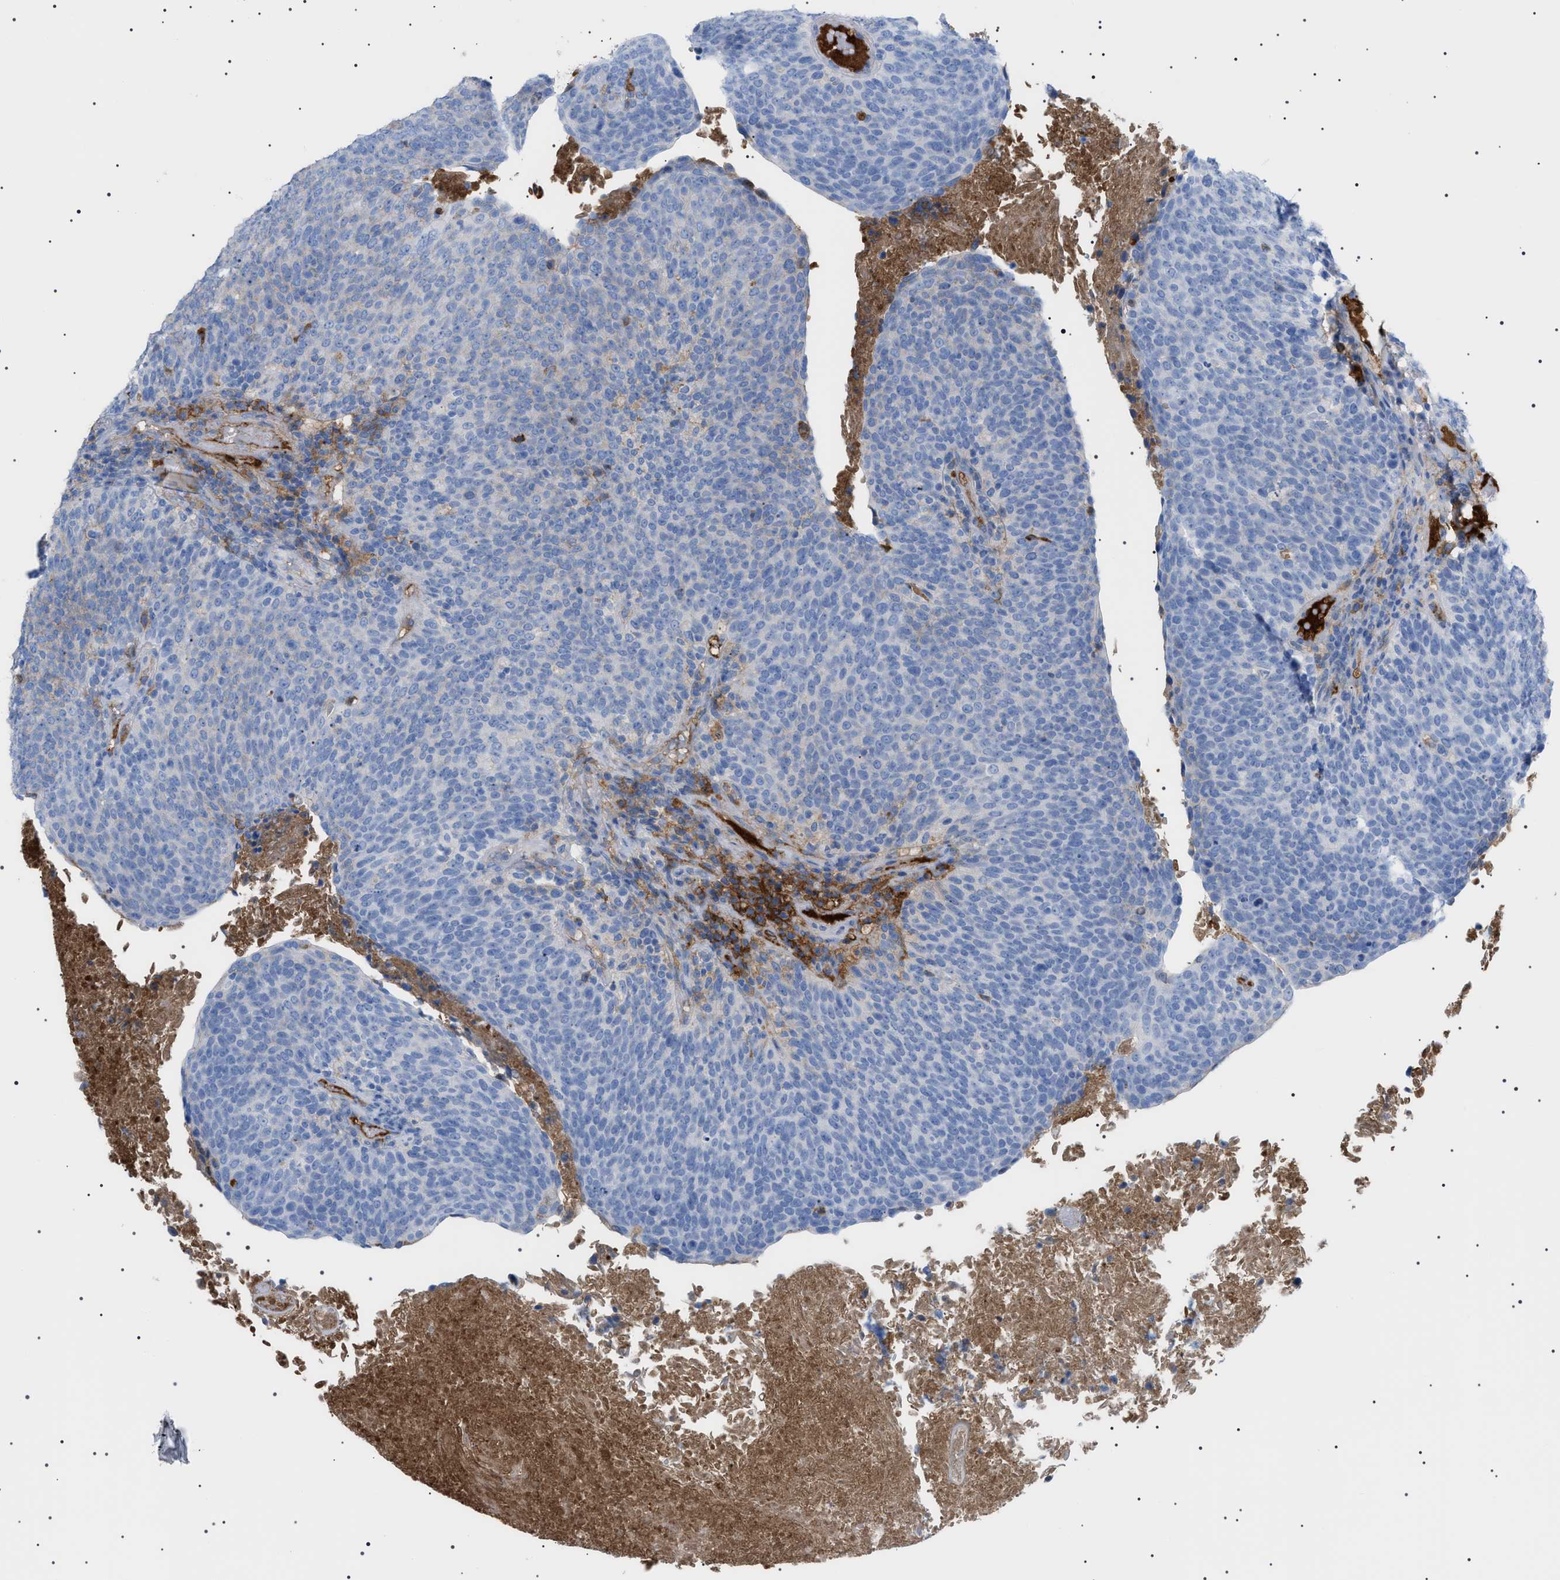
{"staining": {"intensity": "negative", "quantity": "none", "location": "none"}, "tissue": "head and neck cancer", "cell_type": "Tumor cells", "image_type": "cancer", "snomed": [{"axis": "morphology", "description": "Squamous cell carcinoma, NOS"}, {"axis": "morphology", "description": "Squamous cell carcinoma, metastatic, NOS"}, {"axis": "topography", "description": "Lymph node"}, {"axis": "topography", "description": "Head-Neck"}], "caption": "Photomicrograph shows no protein positivity in tumor cells of head and neck squamous cell carcinoma tissue. (DAB immunohistochemistry (IHC) visualized using brightfield microscopy, high magnification).", "gene": "LPA", "patient": {"sex": "male", "age": 62}}